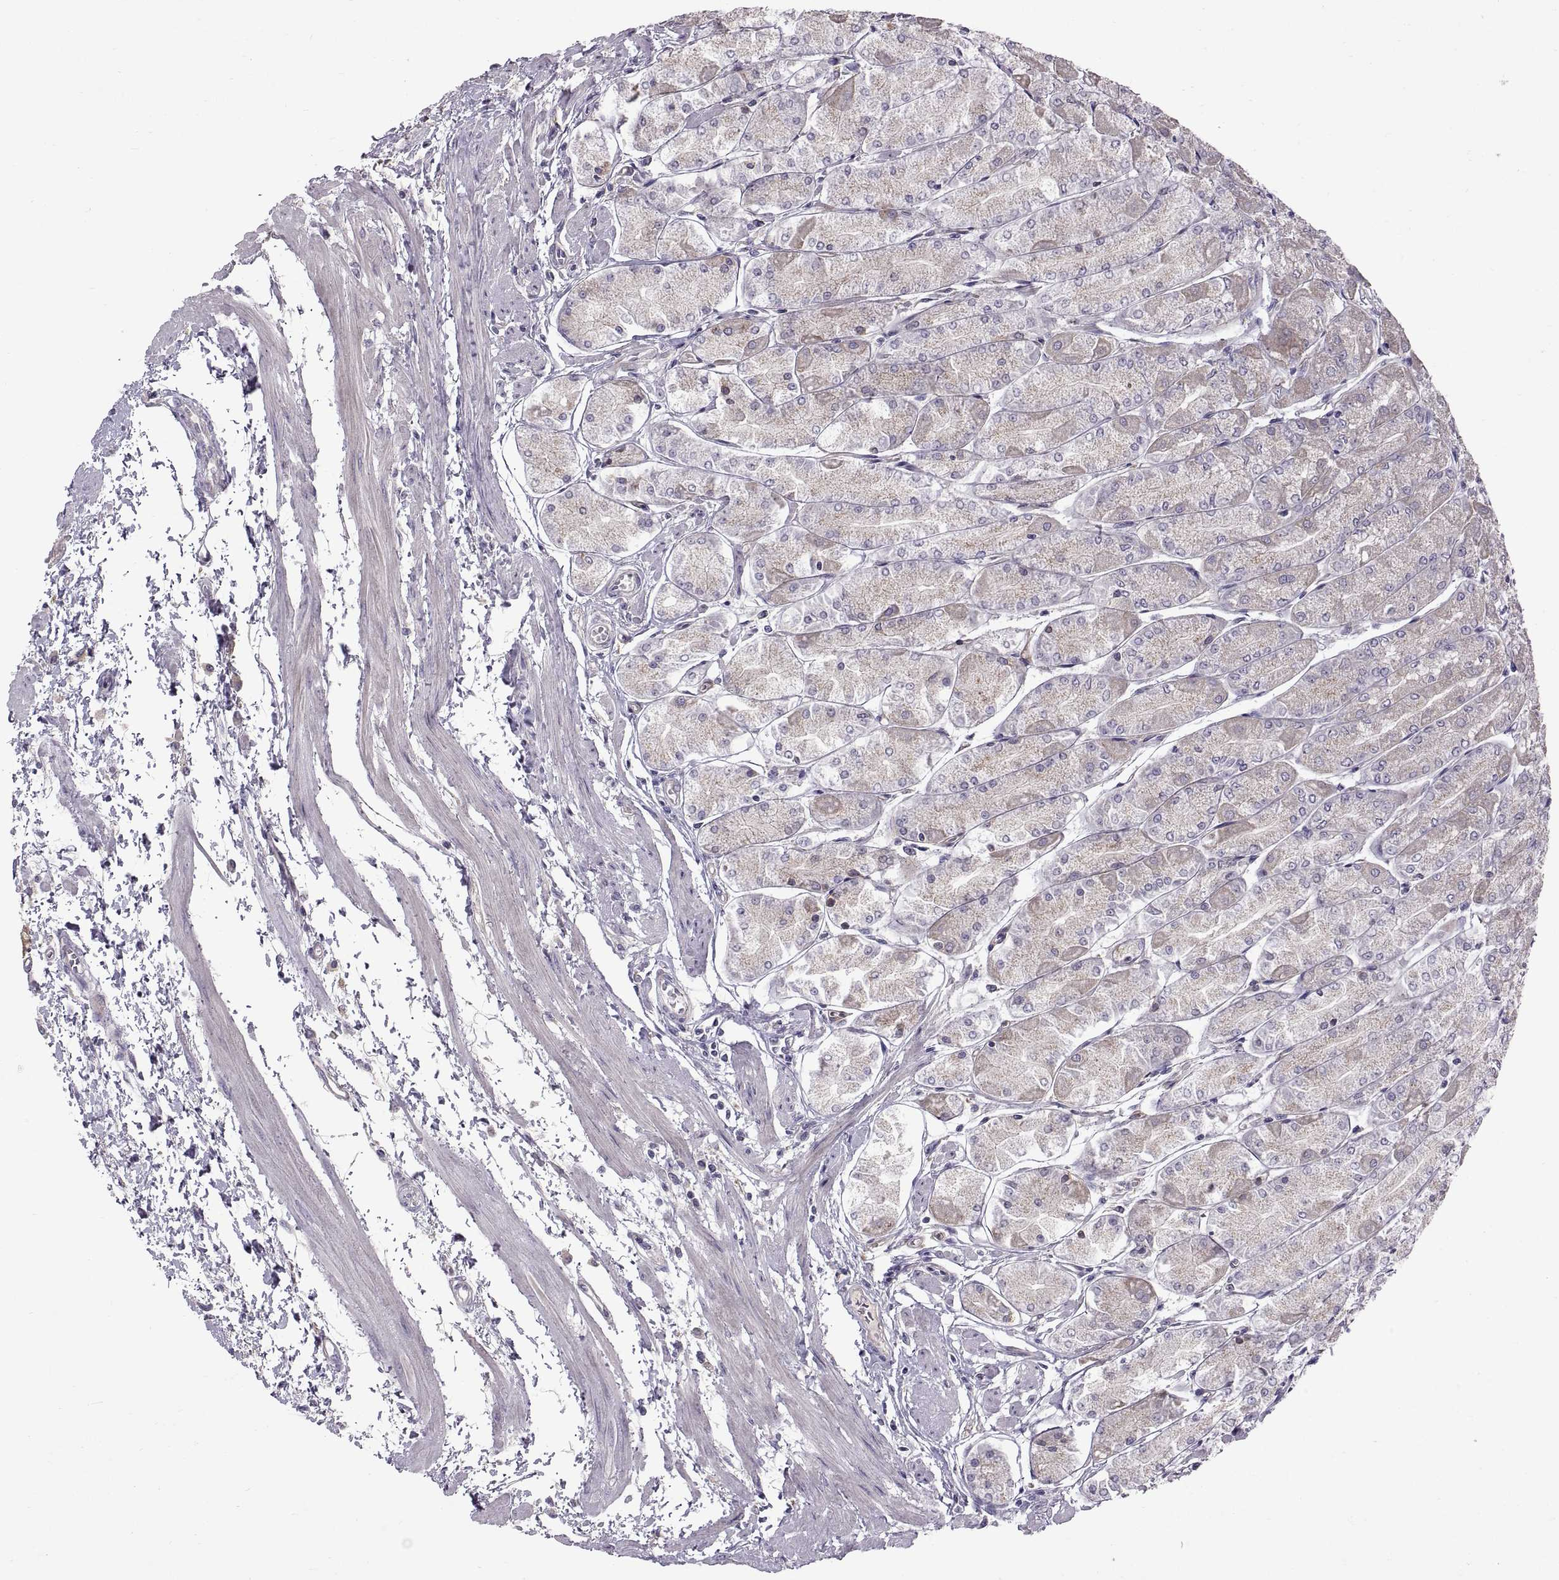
{"staining": {"intensity": "negative", "quantity": "none", "location": "none"}, "tissue": "stomach", "cell_type": "Glandular cells", "image_type": "normal", "snomed": [{"axis": "morphology", "description": "Normal tissue, NOS"}, {"axis": "topography", "description": "Stomach, upper"}], "caption": "High power microscopy photomicrograph of an immunohistochemistry (IHC) image of normal stomach, revealing no significant positivity in glandular cells.", "gene": "ARSL", "patient": {"sex": "male", "age": 60}}